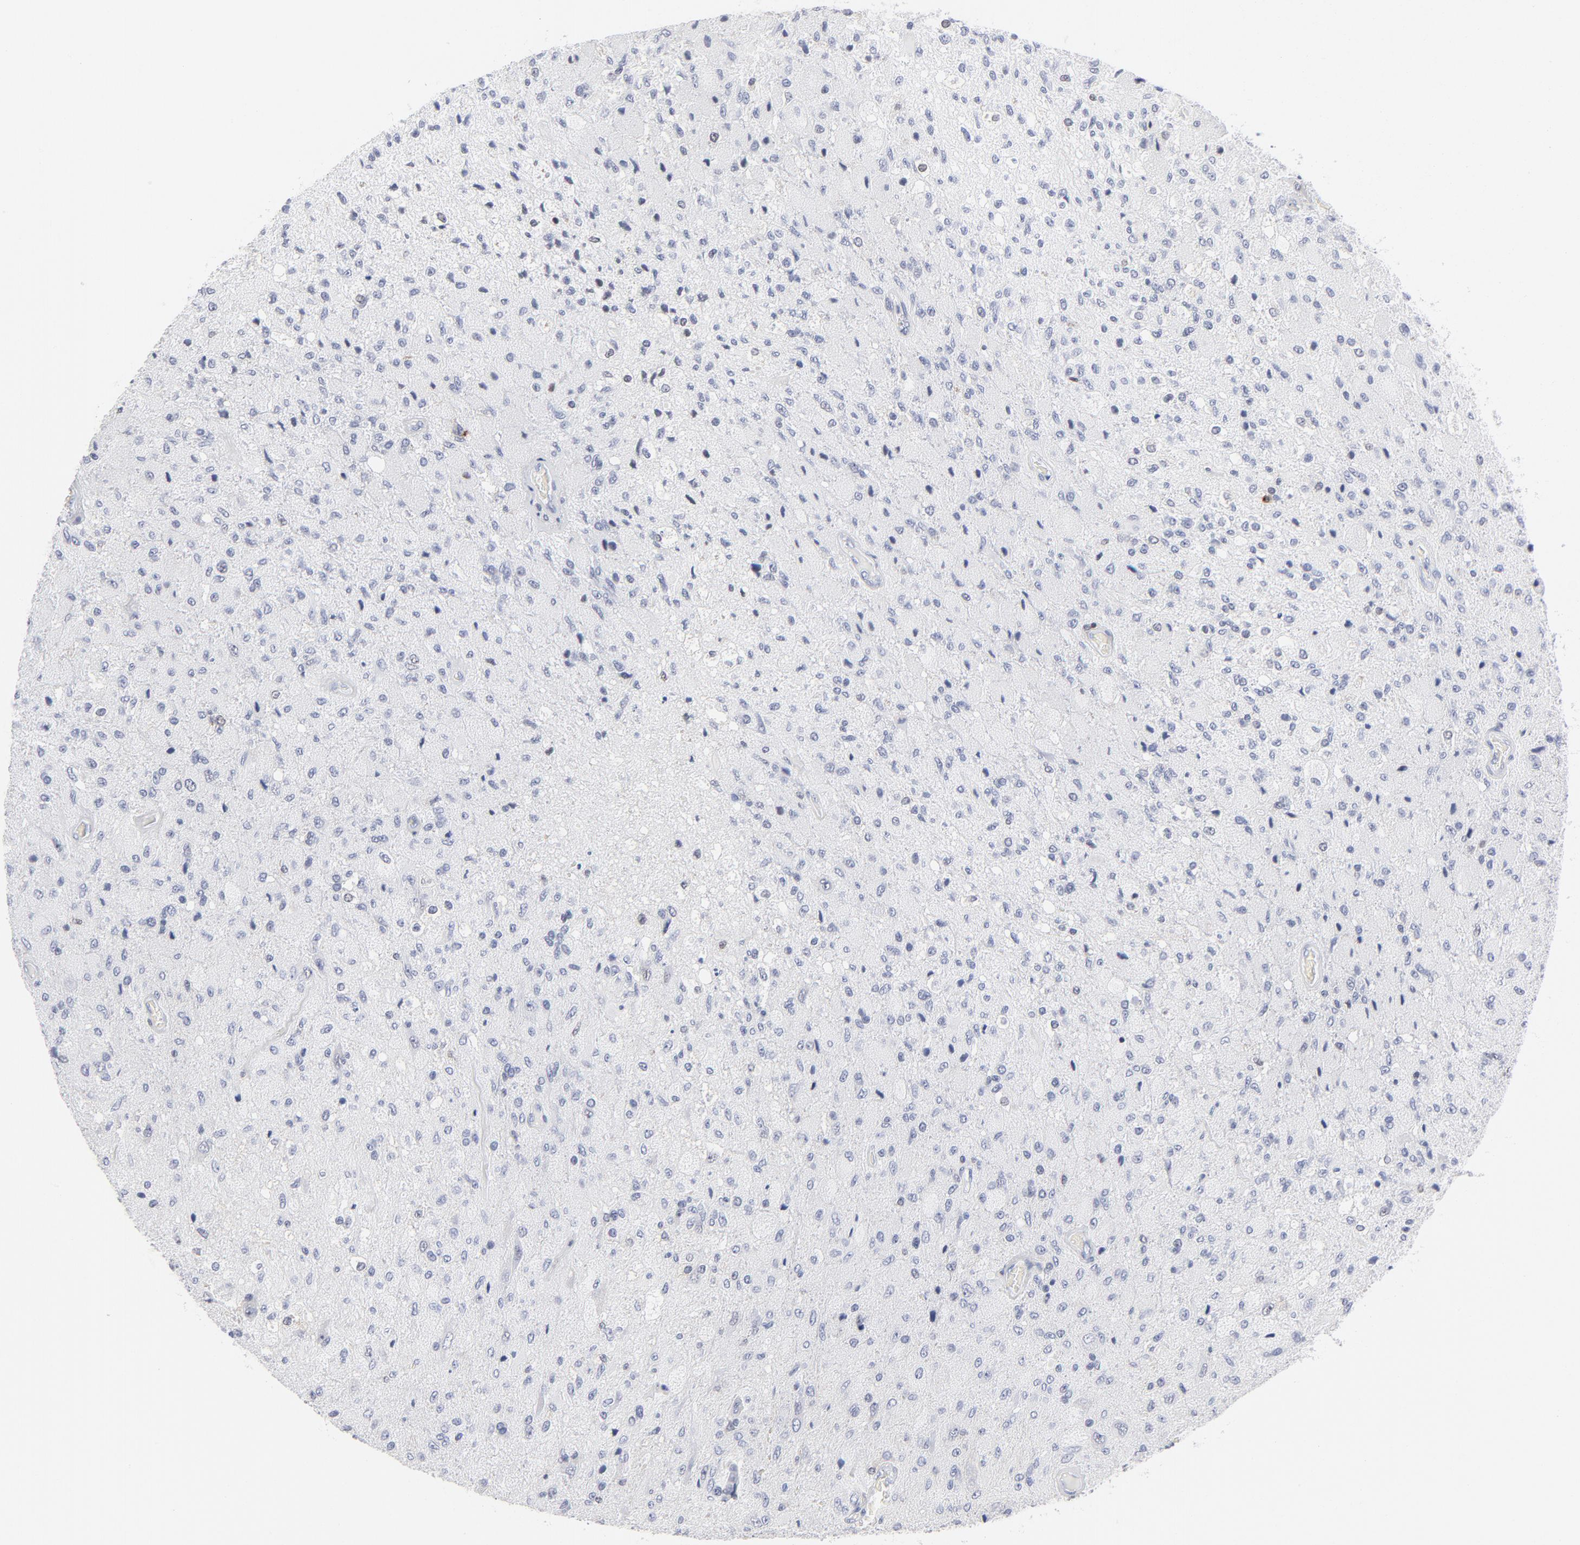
{"staining": {"intensity": "negative", "quantity": "none", "location": "none"}, "tissue": "glioma", "cell_type": "Tumor cells", "image_type": "cancer", "snomed": [{"axis": "morphology", "description": "Normal tissue, NOS"}, {"axis": "morphology", "description": "Glioma, malignant, High grade"}, {"axis": "topography", "description": "Cerebral cortex"}], "caption": "This is an IHC micrograph of human glioma. There is no positivity in tumor cells.", "gene": "CD2", "patient": {"sex": "male", "age": 77}}